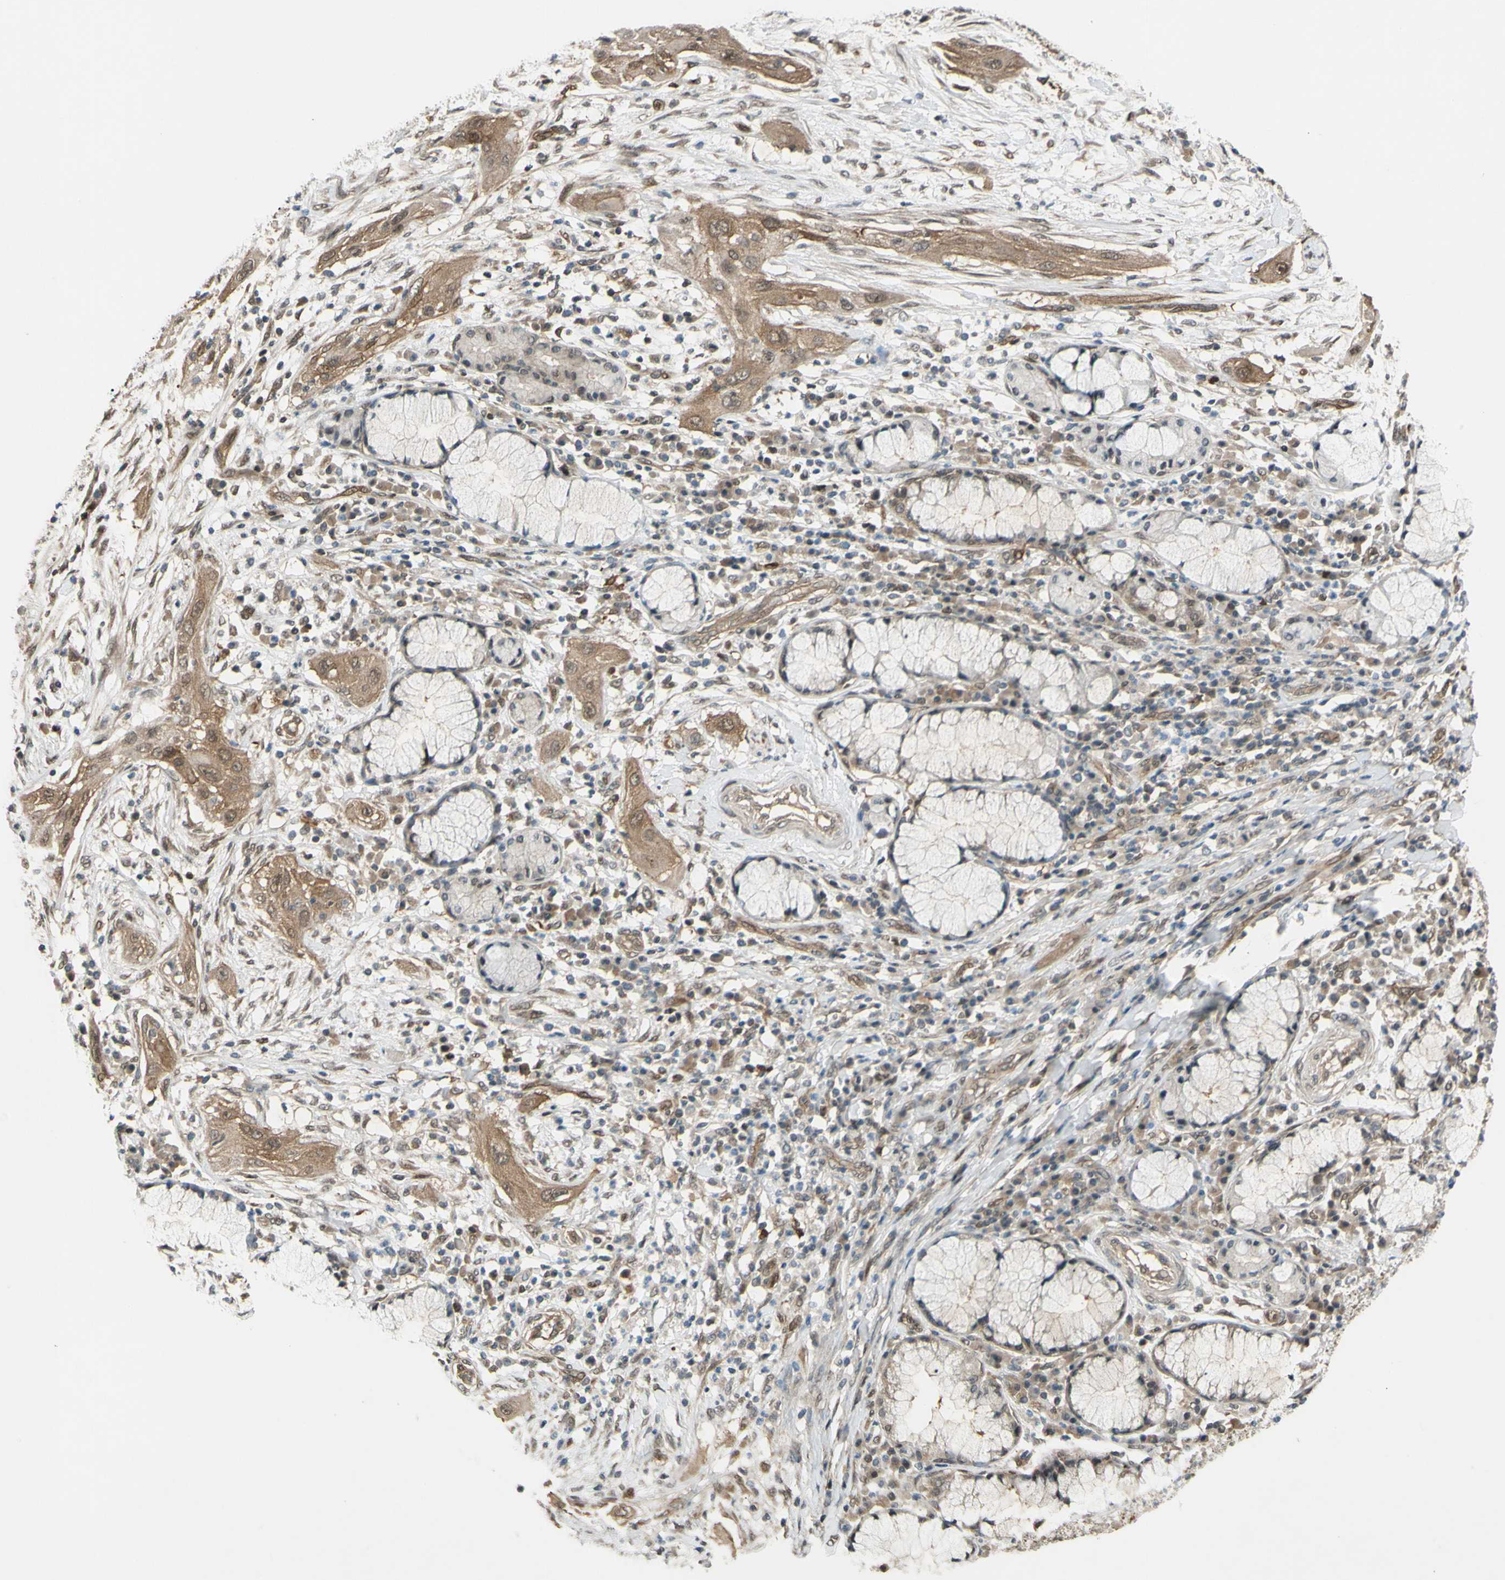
{"staining": {"intensity": "moderate", "quantity": ">75%", "location": "cytoplasmic/membranous"}, "tissue": "lung cancer", "cell_type": "Tumor cells", "image_type": "cancer", "snomed": [{"axis": "morphology", "description": "Squamous cell carcinoma, NOS"}, {"axis": "topography", "description": "Lung"}], "caption": "Moderate cytoplasmic/membranous staining is appreciated in about >75% of tumor cells in squamous cell carcinoma (lung). The protein of interest is stained brown, and the nuclei are stained in blue (DAB IHC with brightfield microscopy, high magnification).", "gene": "YWHAQ", "patient": {"sex": "female", "age": 47}}